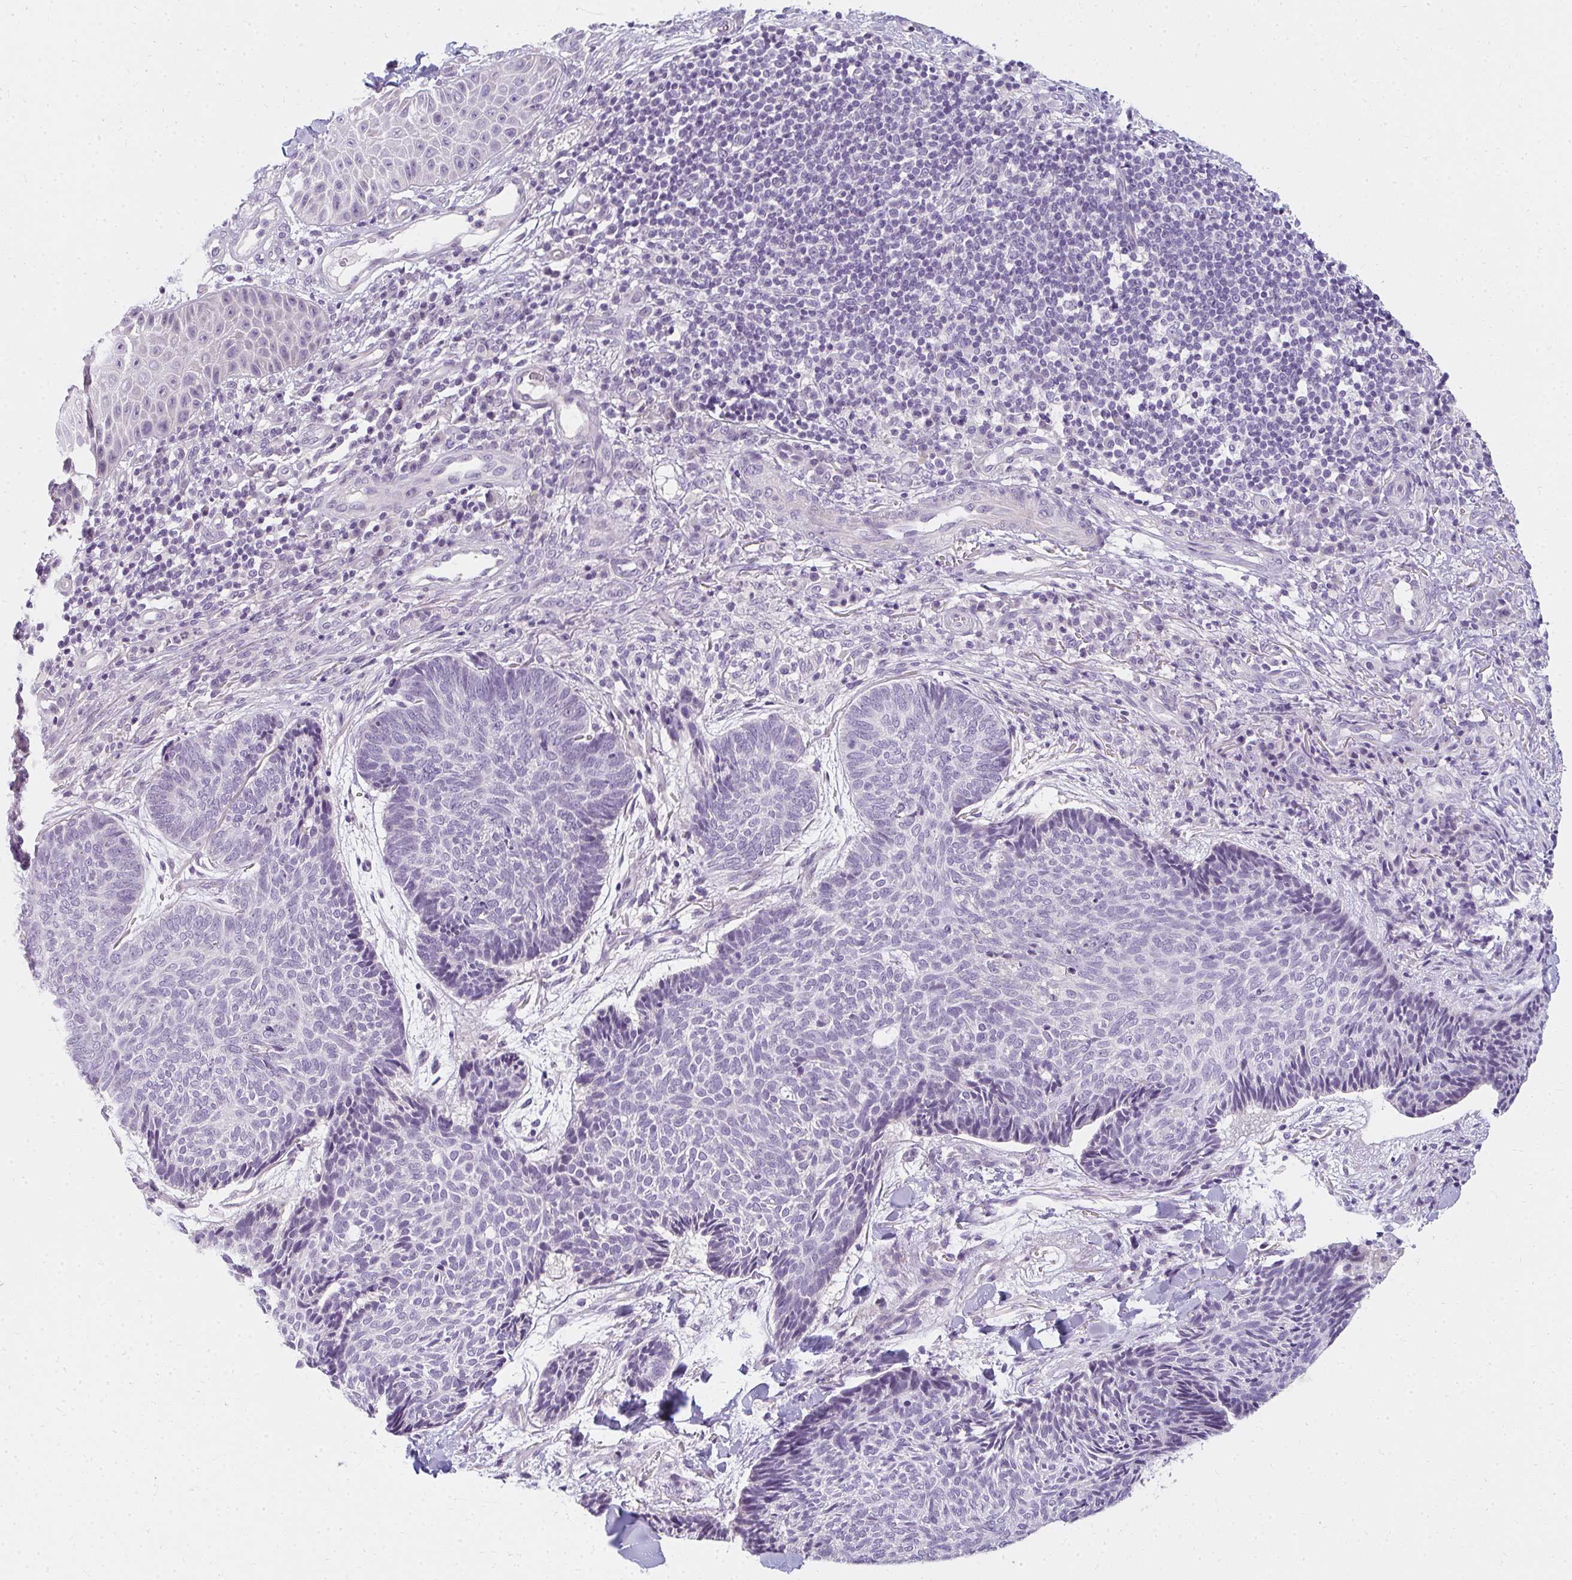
{"staining": {"intensity": "negative", "quantity": "none", "location": "none"}, "tissue": "skin cancer", "cell_type": "Tumor cells", "image_type": "cancer", "snomed": [{"axis": "morphology", "description": "Normal tissue, NOS"}, {"axis": "morphology", "description": "Basal cell carcinoma"}, {"axis": "topography", "description": "Skin"}], "caption": "A photomicrograph of human skin cancer is negative for staining in tumor cells.", "gene": "PPP1R3G", "patient": {"sex": "male", "age": 50}}